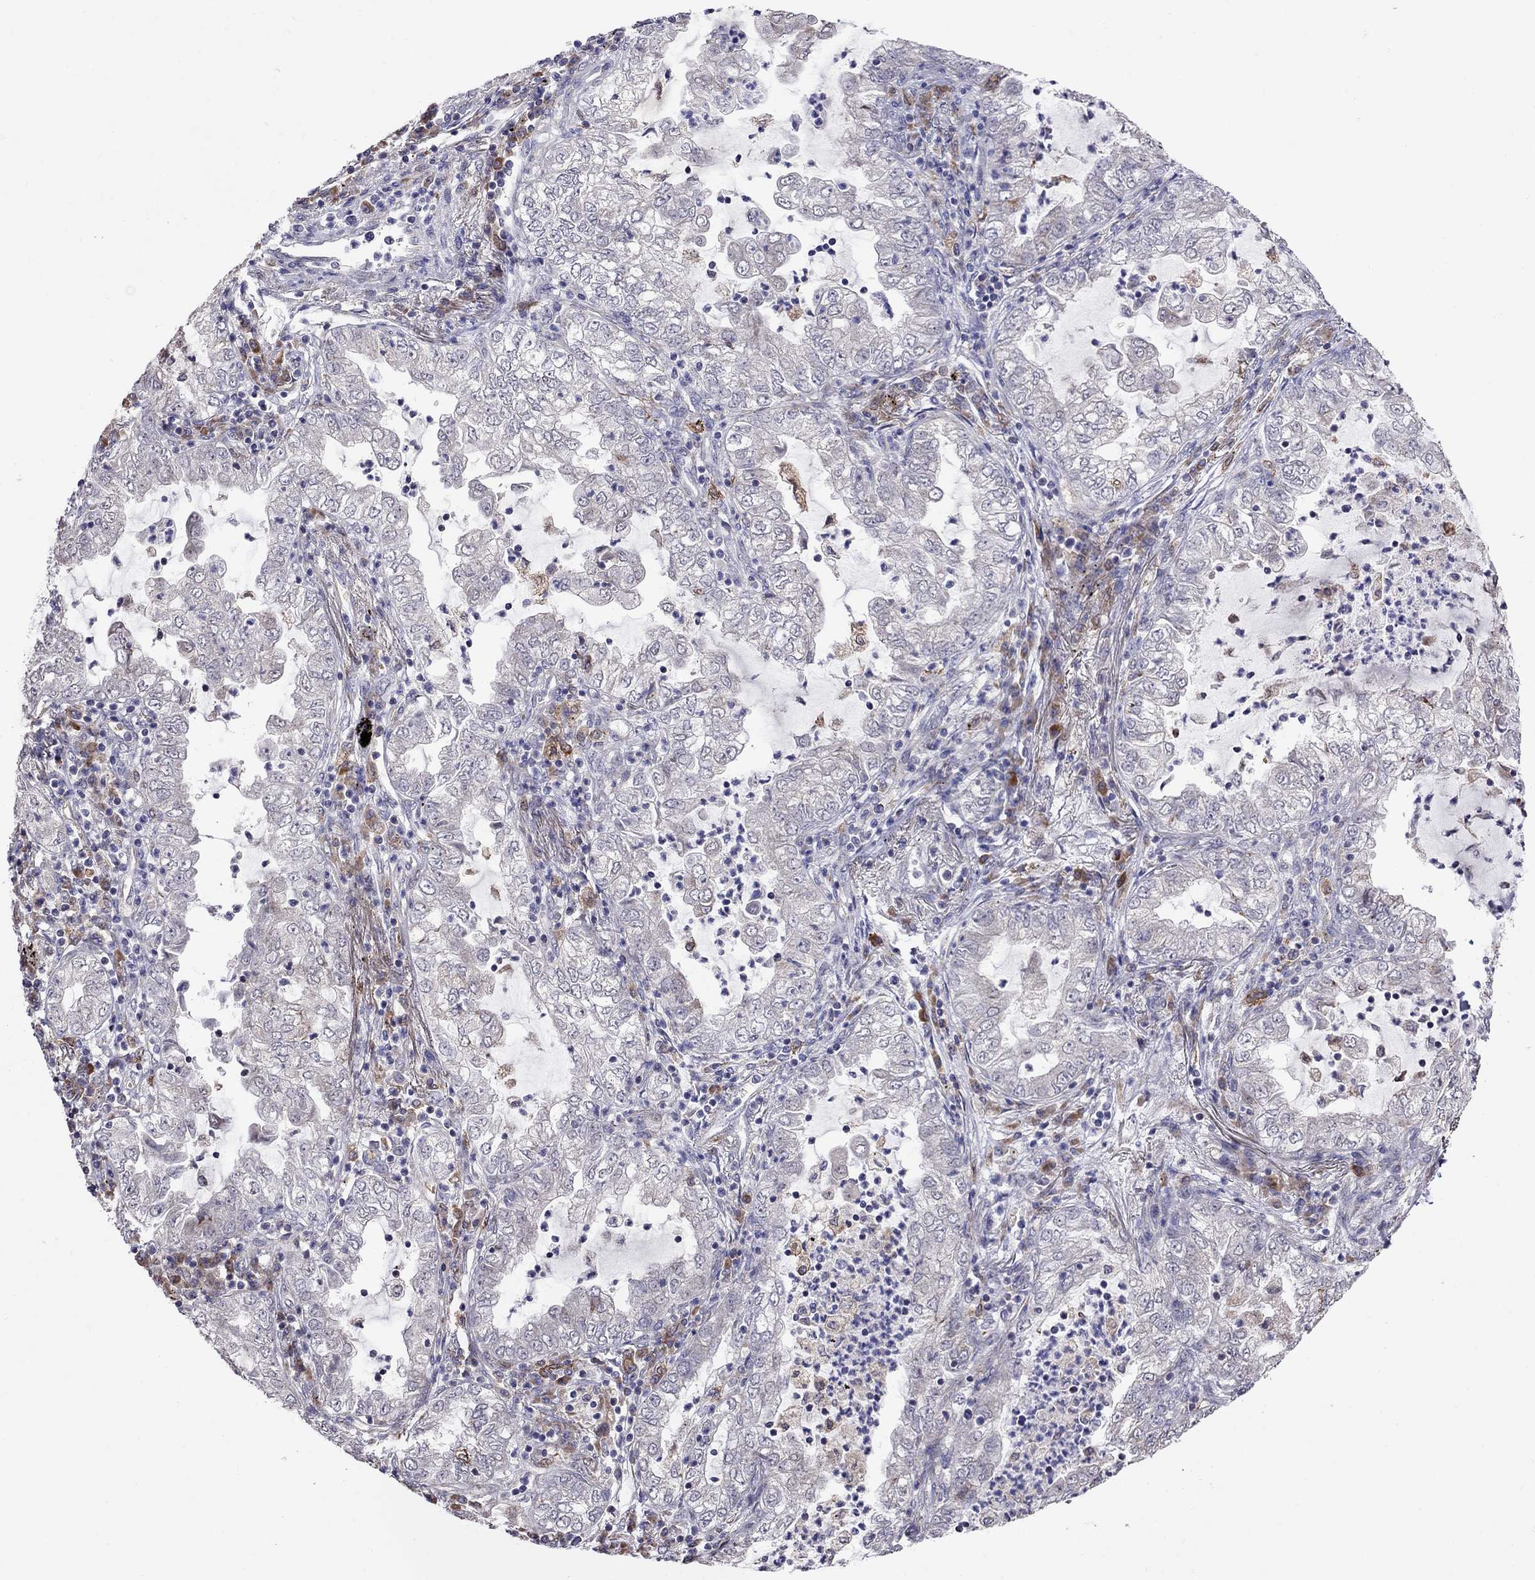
{"staining": {"intensity": "negative", "quantity": "none", "location": "none"}, "tissue": "lung cancer", "cell_type": "Tumor cells", "image_type": "cancer", "snomed": [{"axis": "morphology", "description": "Adenocarcinoma, NOS"}, {"axis": "topography", "description": "Lung"}], "caption": "Immunohistochemistry of human lung cancer shows no positivity in tumor cells.", "gene": "ADAM28", "patient": {"sex": "female", "age": 73}}